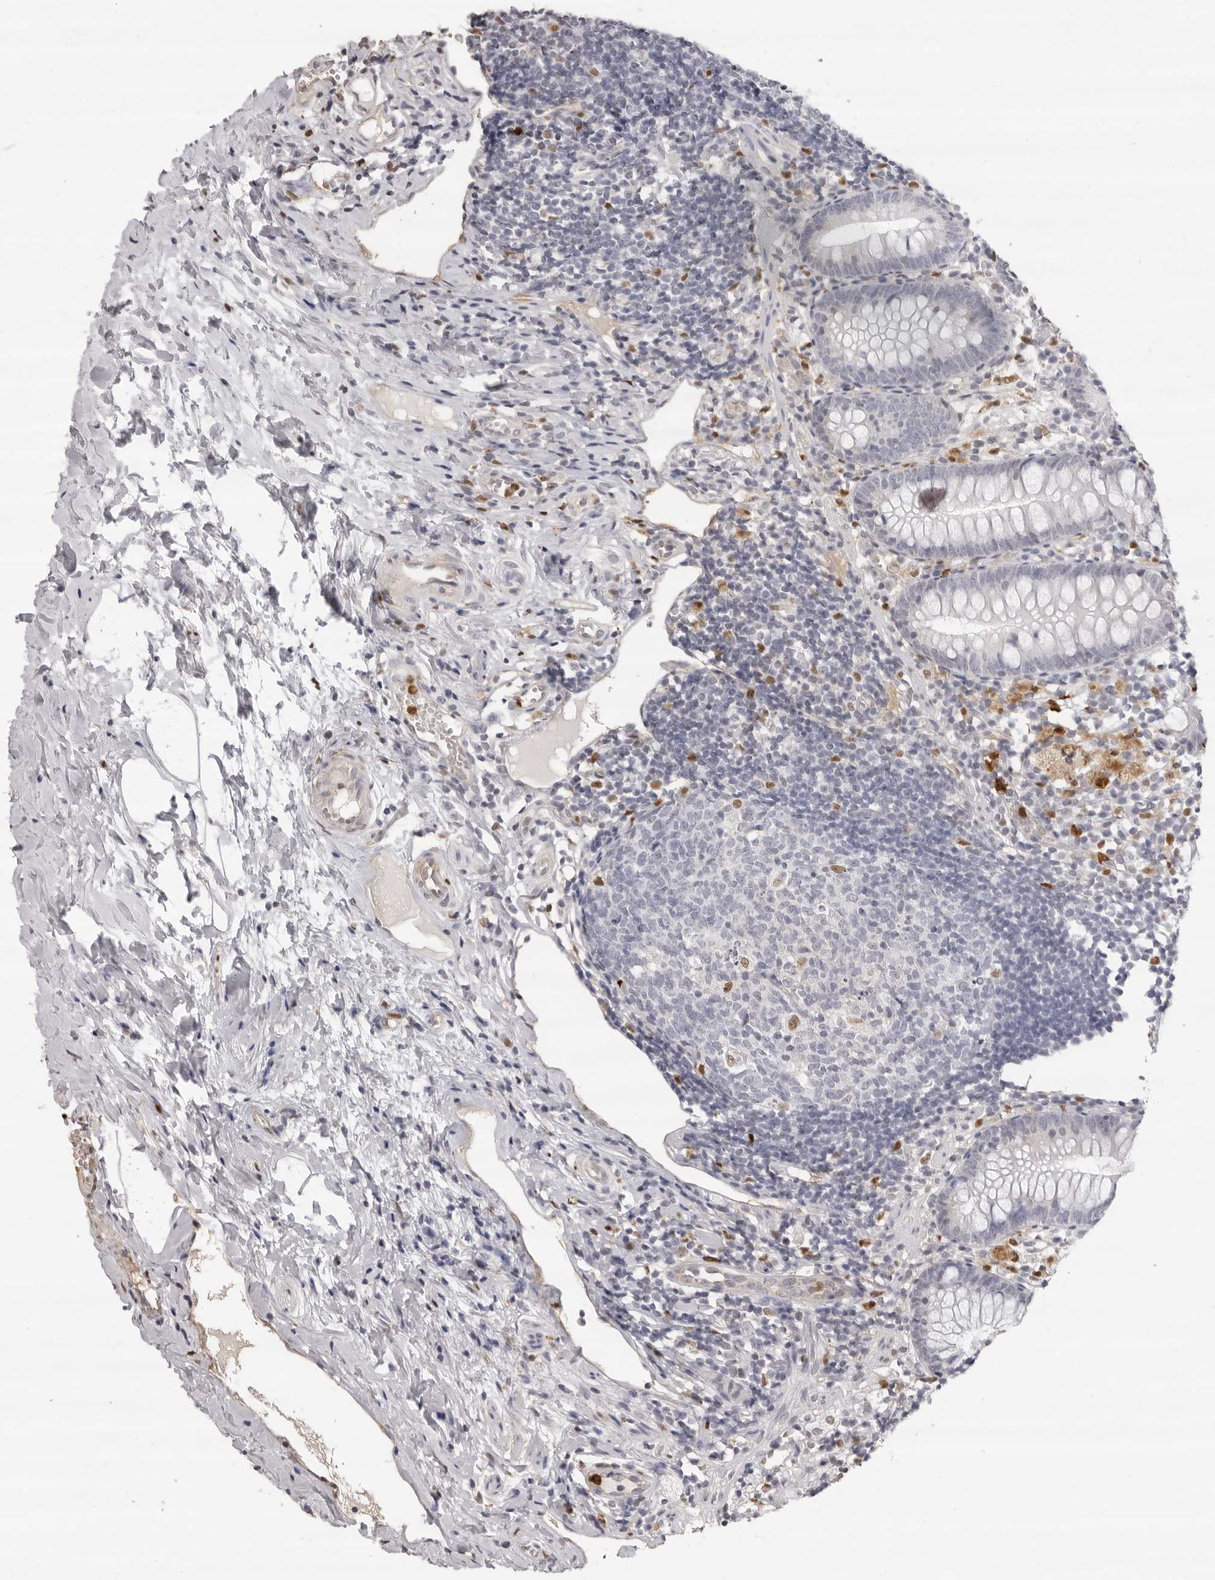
{"staining": {"intensity": "negative", "quantity": "none", "location": "none"}, "tissue": "appendix", "cell_type": "Glandular cells", "image_type": "normal", "snomed": [{"axis": "morphology", "description": "Normal tissue, NOS"}, {"axis": "topography", "description": "Appendix"}], "caption": "The image demonstrates no staining of glandular cells in unremarkable appendix.", "gene": "IL31", "patient": {"sex": "female", "age": 20}}